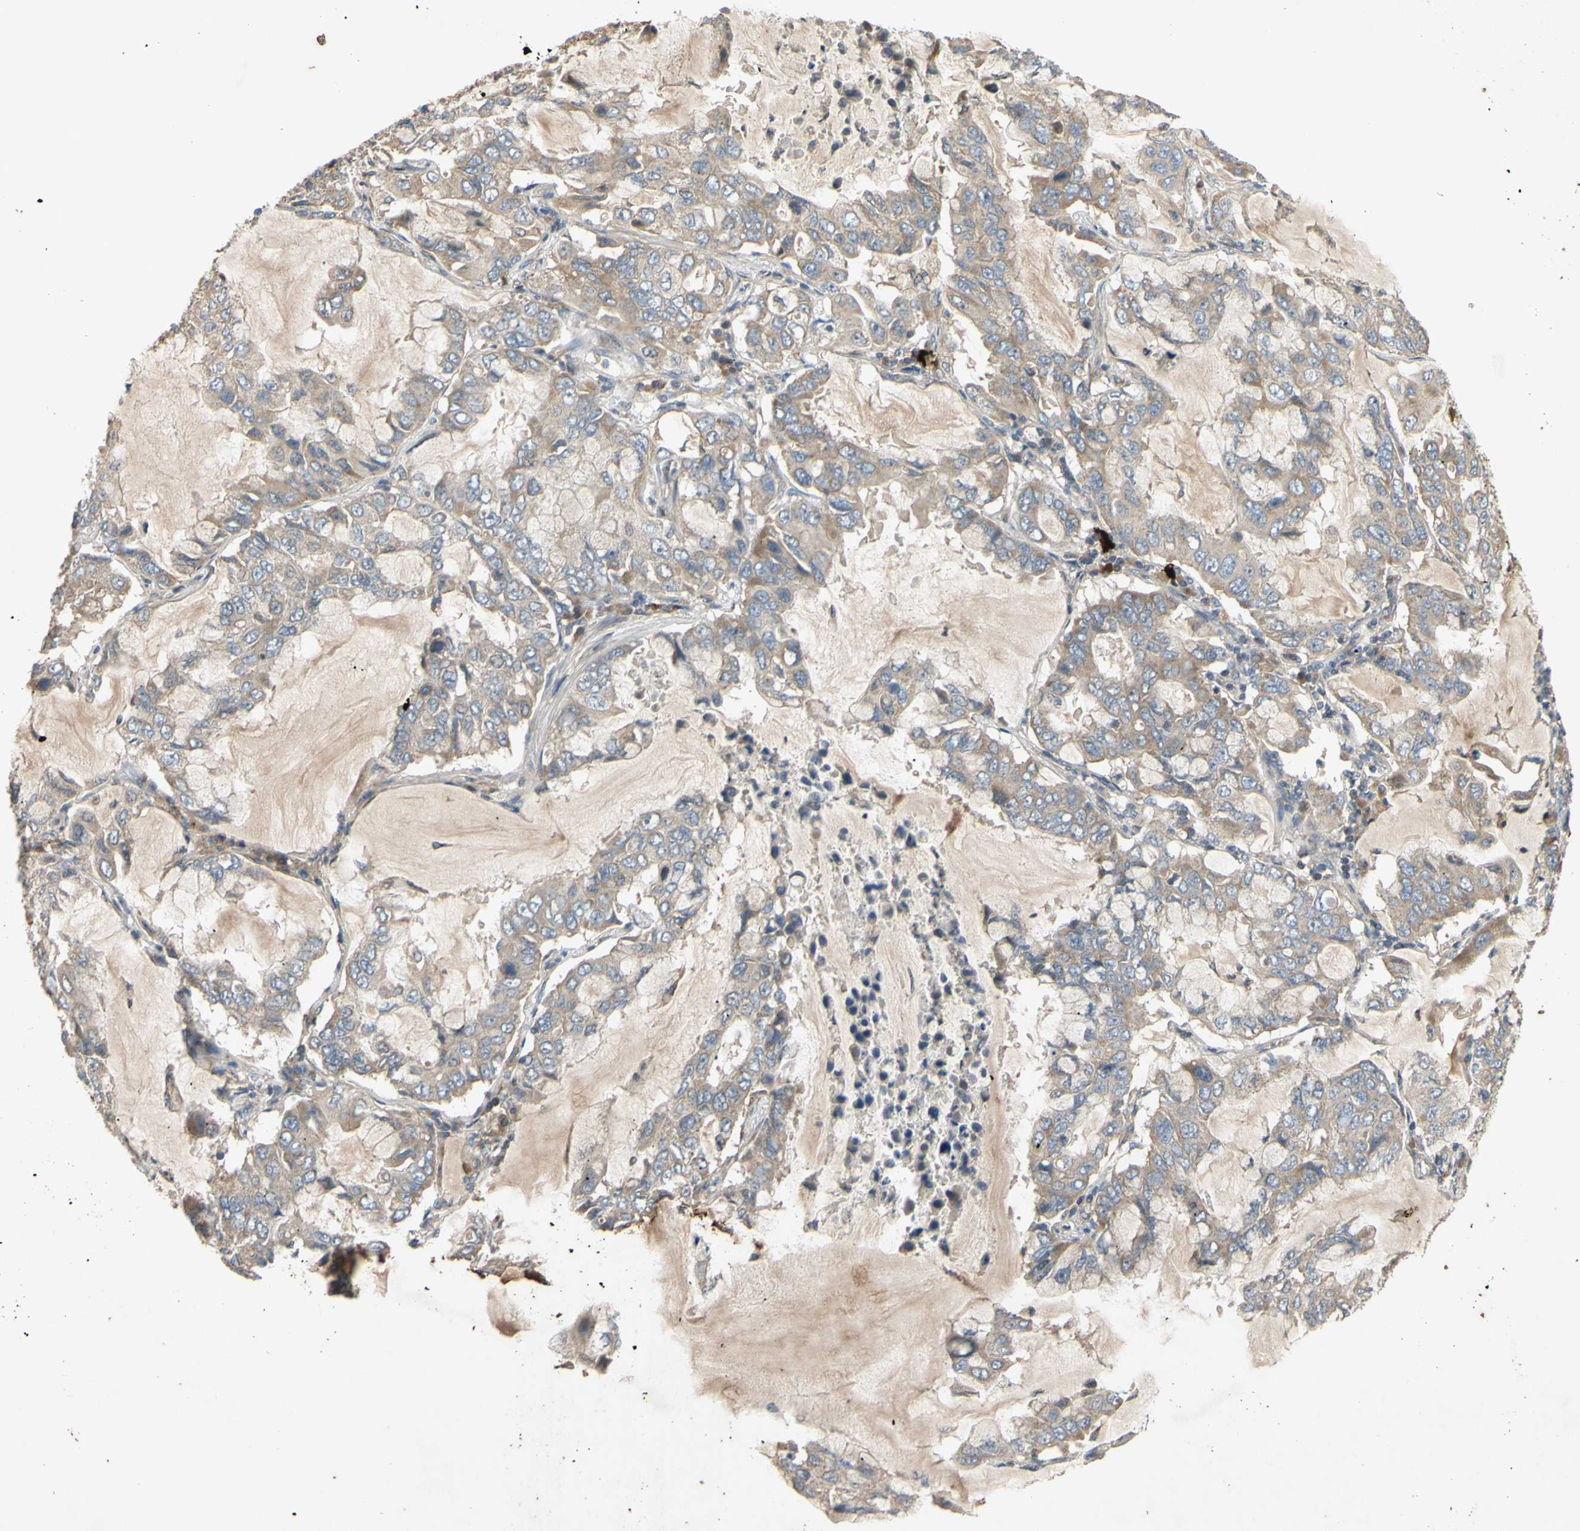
{"staining": {"intensity": "moderate", "quantity": "25%-75%", "location": "cytoplasmic/membranous"}, "tissue": "lung cancer", "cell_type": "Tumor cells", "image_type": "cancer", "snomed": [{"axis": "morphology", "description": "Adenocarcinoma, NOS"}, {"axis": "topography", "description": "Lung"}], "caption": "Lung cancer (adenocarcinoma) was stained to show a protein in brown. There is medium levels of moderate cytoplasmic/membranous expression in approximately 25%-75% of tumor cells.", "gene": "PARD6A", "patient": {"sex": "male", "age": 64}}